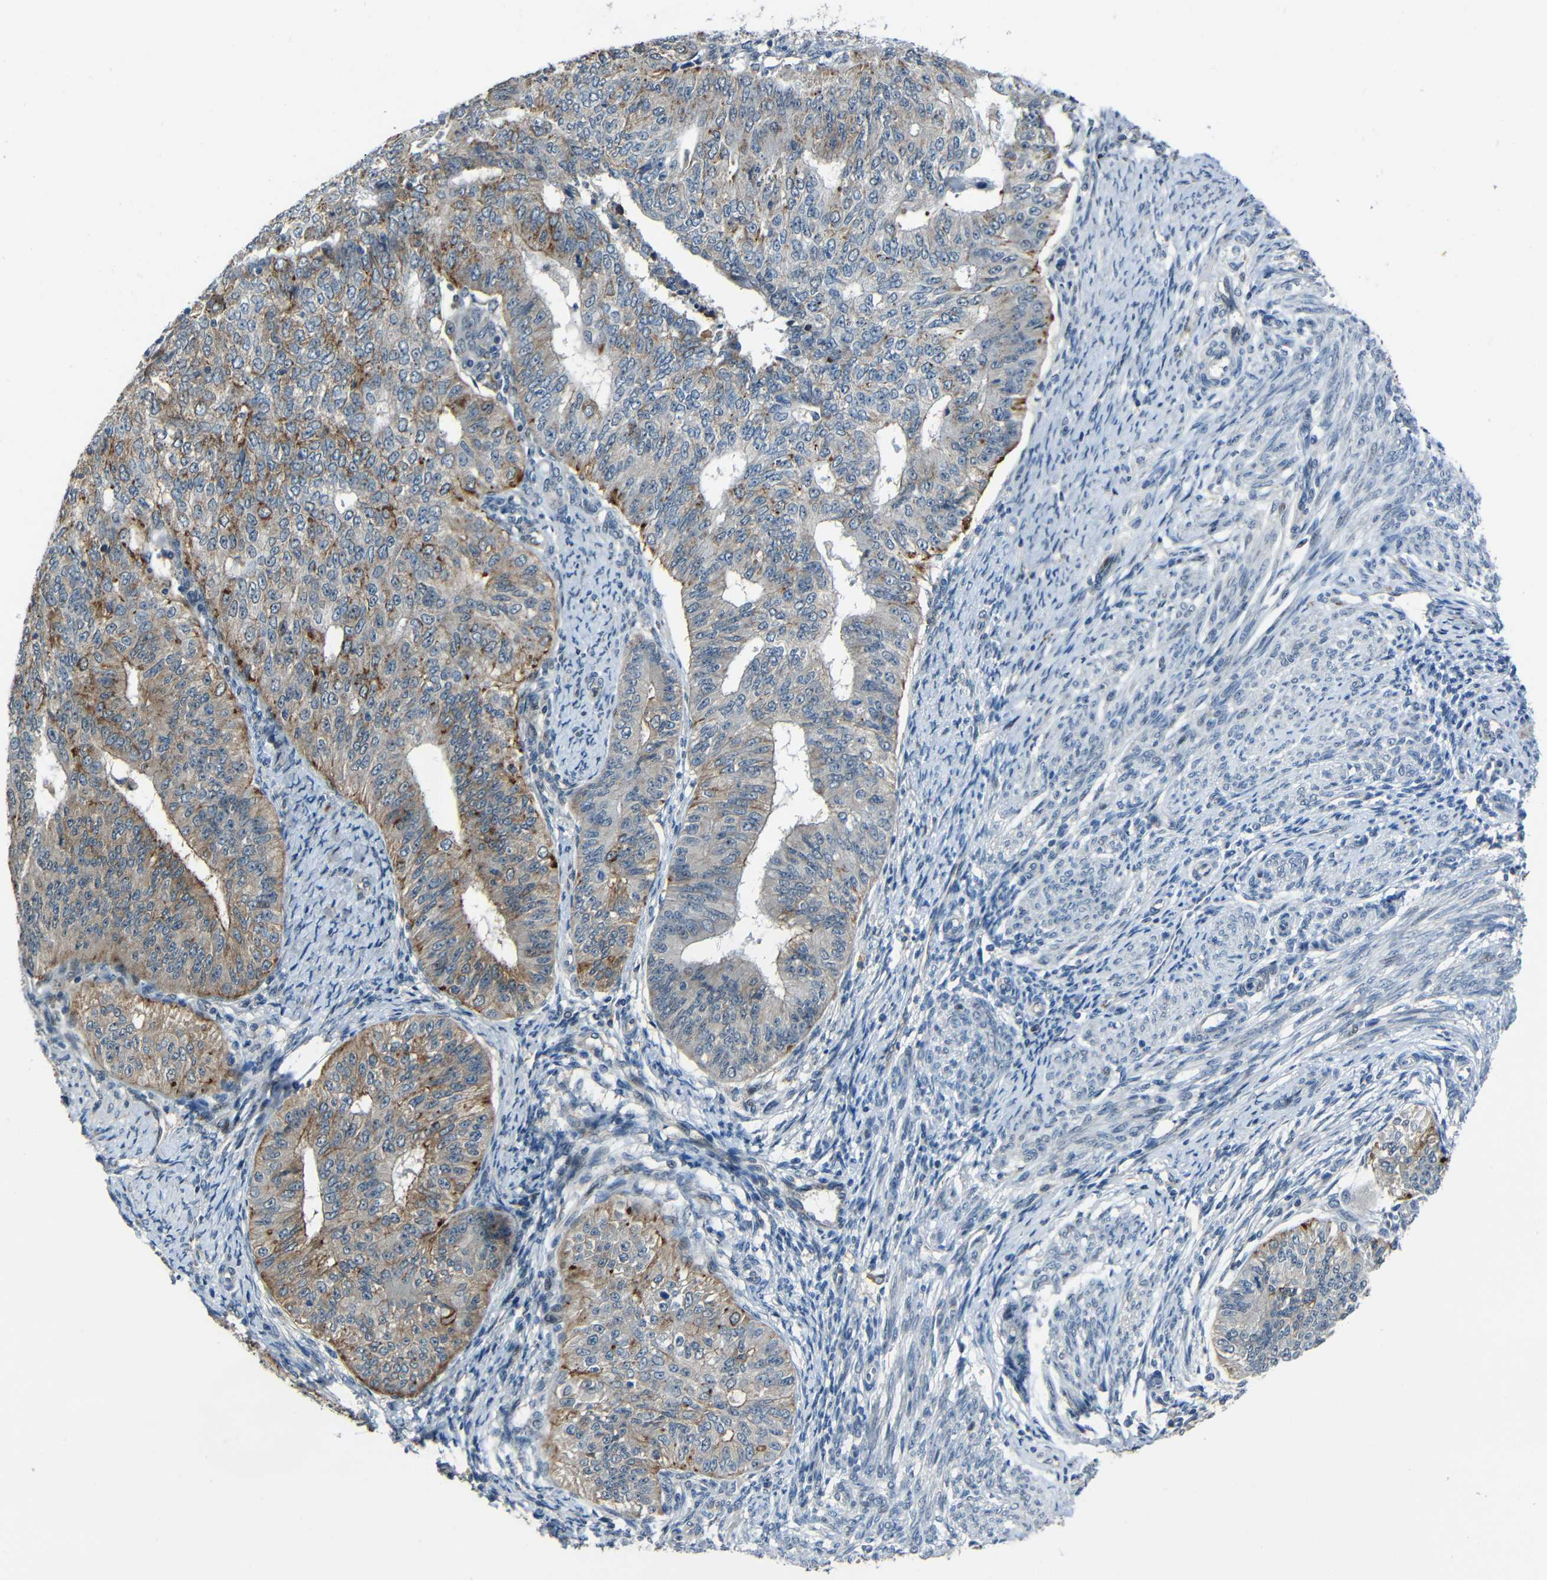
{"staining": {"intensity": "moderate", "quantity": ">75%", "location": "cytoplasmic/membranous,nuclear"}, "tissue": "endometrial cancer", "cell_type": "Tumor cells", "image_type": "cancer", "snomed": [{"axis": "morphology", "description": "Adenocarcinoma, NOS"}, {"axis": "topography", "description": "Endometrium"}], "caption": "This image shows adenocarcinoma (endometrial) stained with immunohistochemistry to label a protein in brown. The cytoplasmic/membranous and nuclear of tumor cells show moderate positivity for the protein. Nuclei are counter-stained blue.", "gene": "DNAJC5", "patient": {"sex": "female", "age": 32}}